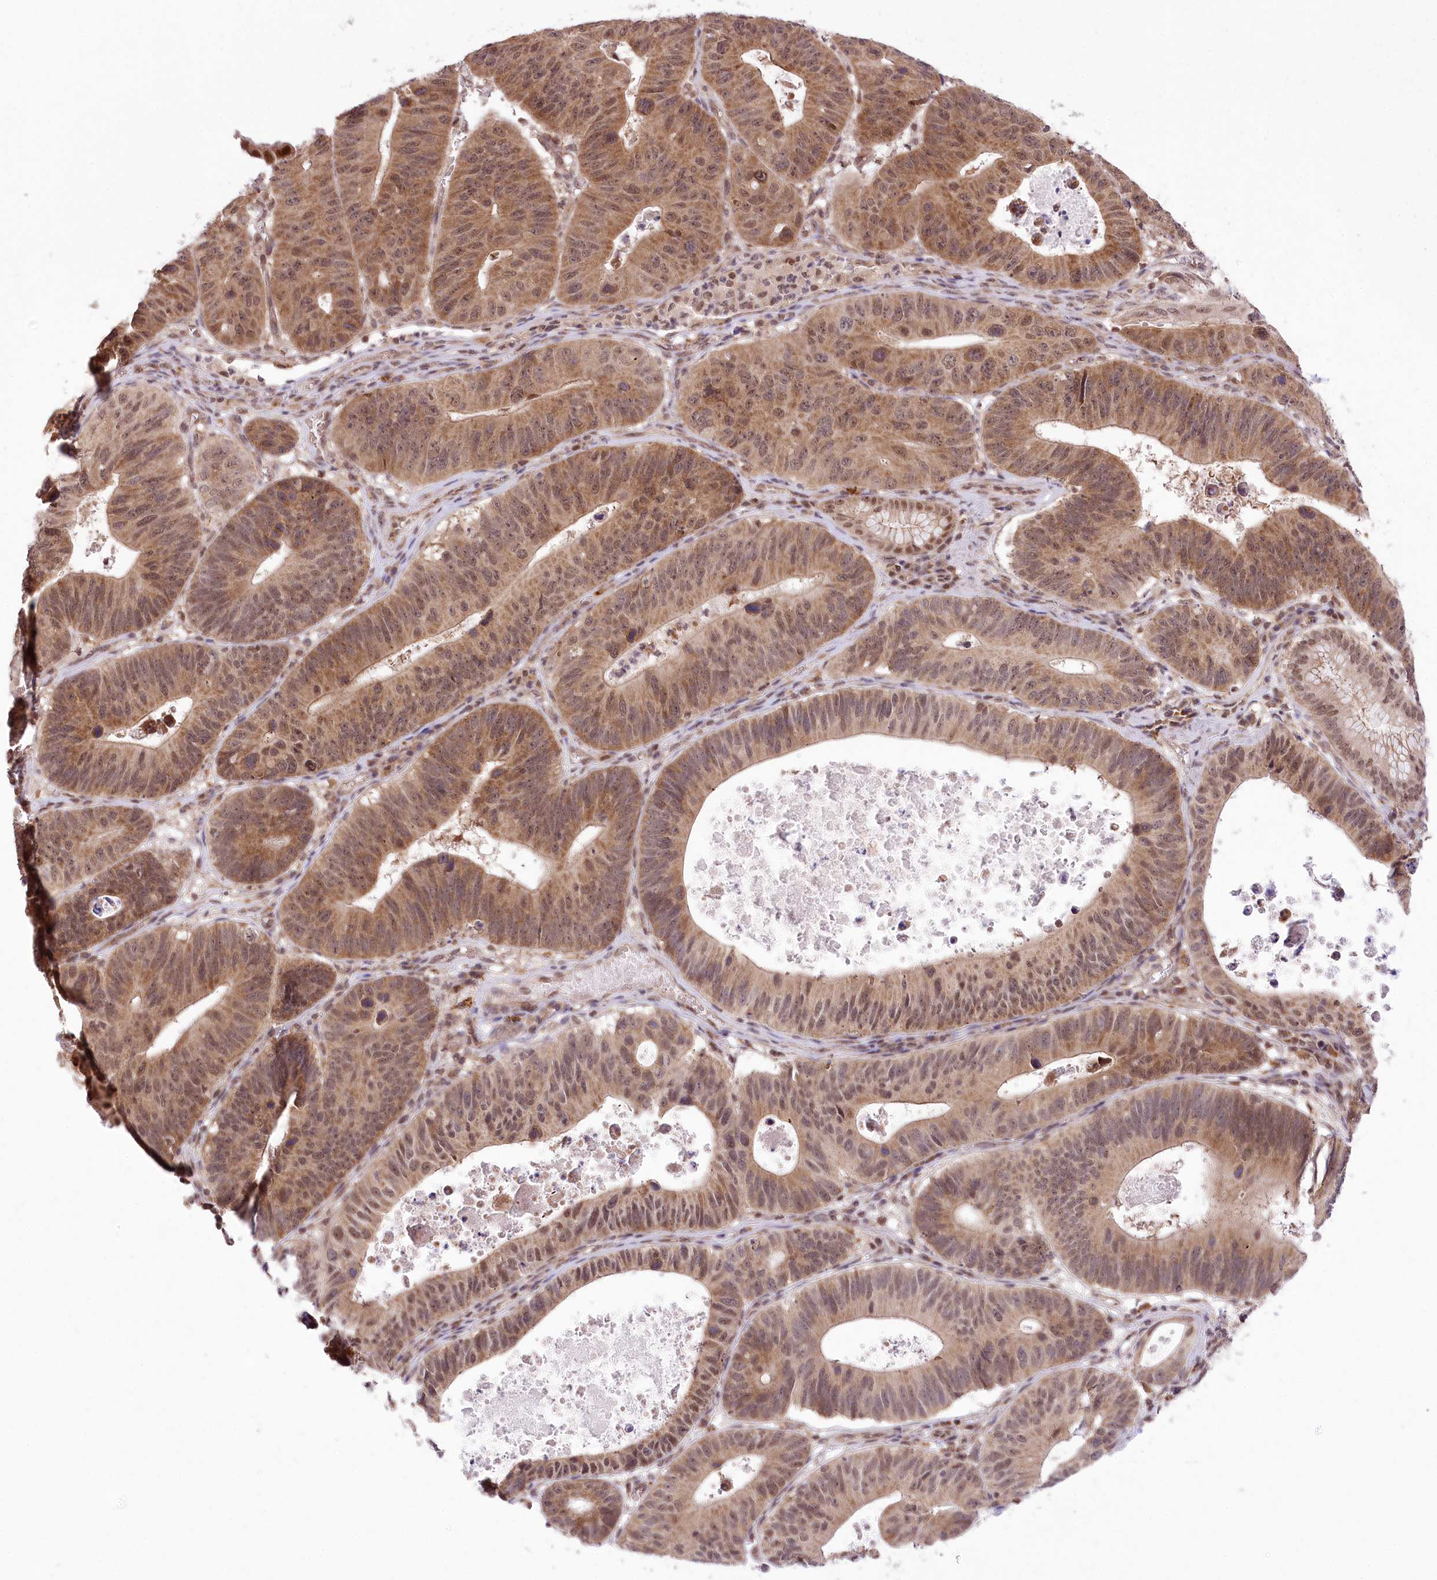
{"staining": {"intensity": "moderate", "quantity": ">75%", "location": "cytoplasmic/membranous,nuclear"}, "tissue": "stomach cancer", "cell_type": "Tumor cells", "image_type": "cancer", "snomed": [{"axis": "morphology", "description": "Adenocarcinoma, NOS"}, {"axis": "topography", "description": "Stomach"}], "caption": "Protein expression analysis of adenocarcinoma (stomach) displays moderate cytoplasmic/membranous and nuclear staining in approximately >75% of tumor cells. (brown staining indicates protein expression, while blue staining denotes nuclei).", "gene": "ZMAT2", "patient": {"sex": "male", "age": 59}}